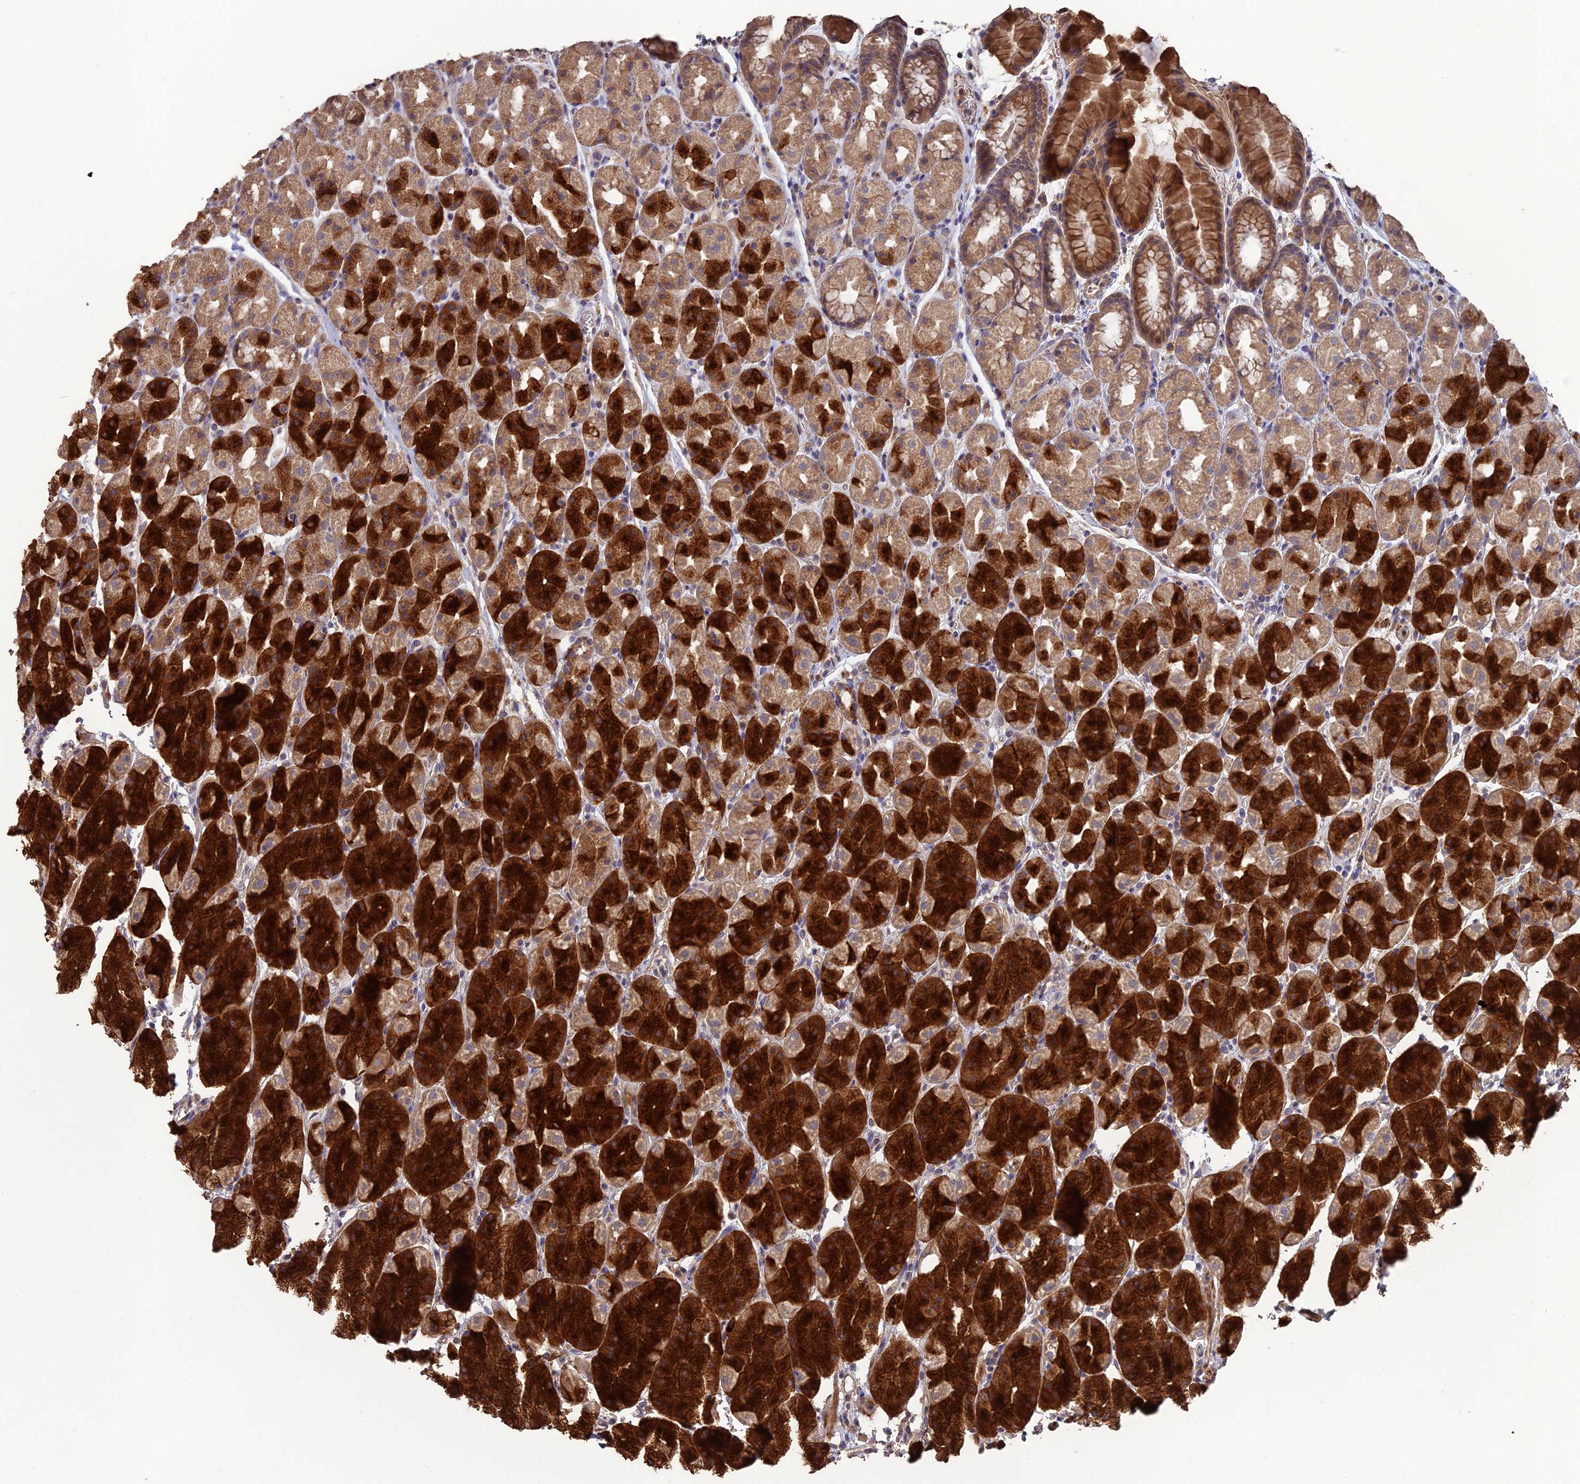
{"staining": {"intensity": "strong", "quantity": ">75%", "location": "cytoplasmic/membranous"}, "tissue": "stomach", "cell_type": "Glandular cells", "image_type": "normal", "snomed": [{"axis": "morphology", "description": "Normal tissue, NOS"}, {"axis": "topography", "description": "Stomach, upper"}, {"axis": "topography", "description": "Stomach"}], "caption": "The photomicrograph shows immunohistochemical staining of normal stomach. There is strong cytoplasmic/membranous expression is appreciated in approximately >75% of glandular cells.", "gene": "LAYN", "patient": {"sex": "male", "age": 47}}